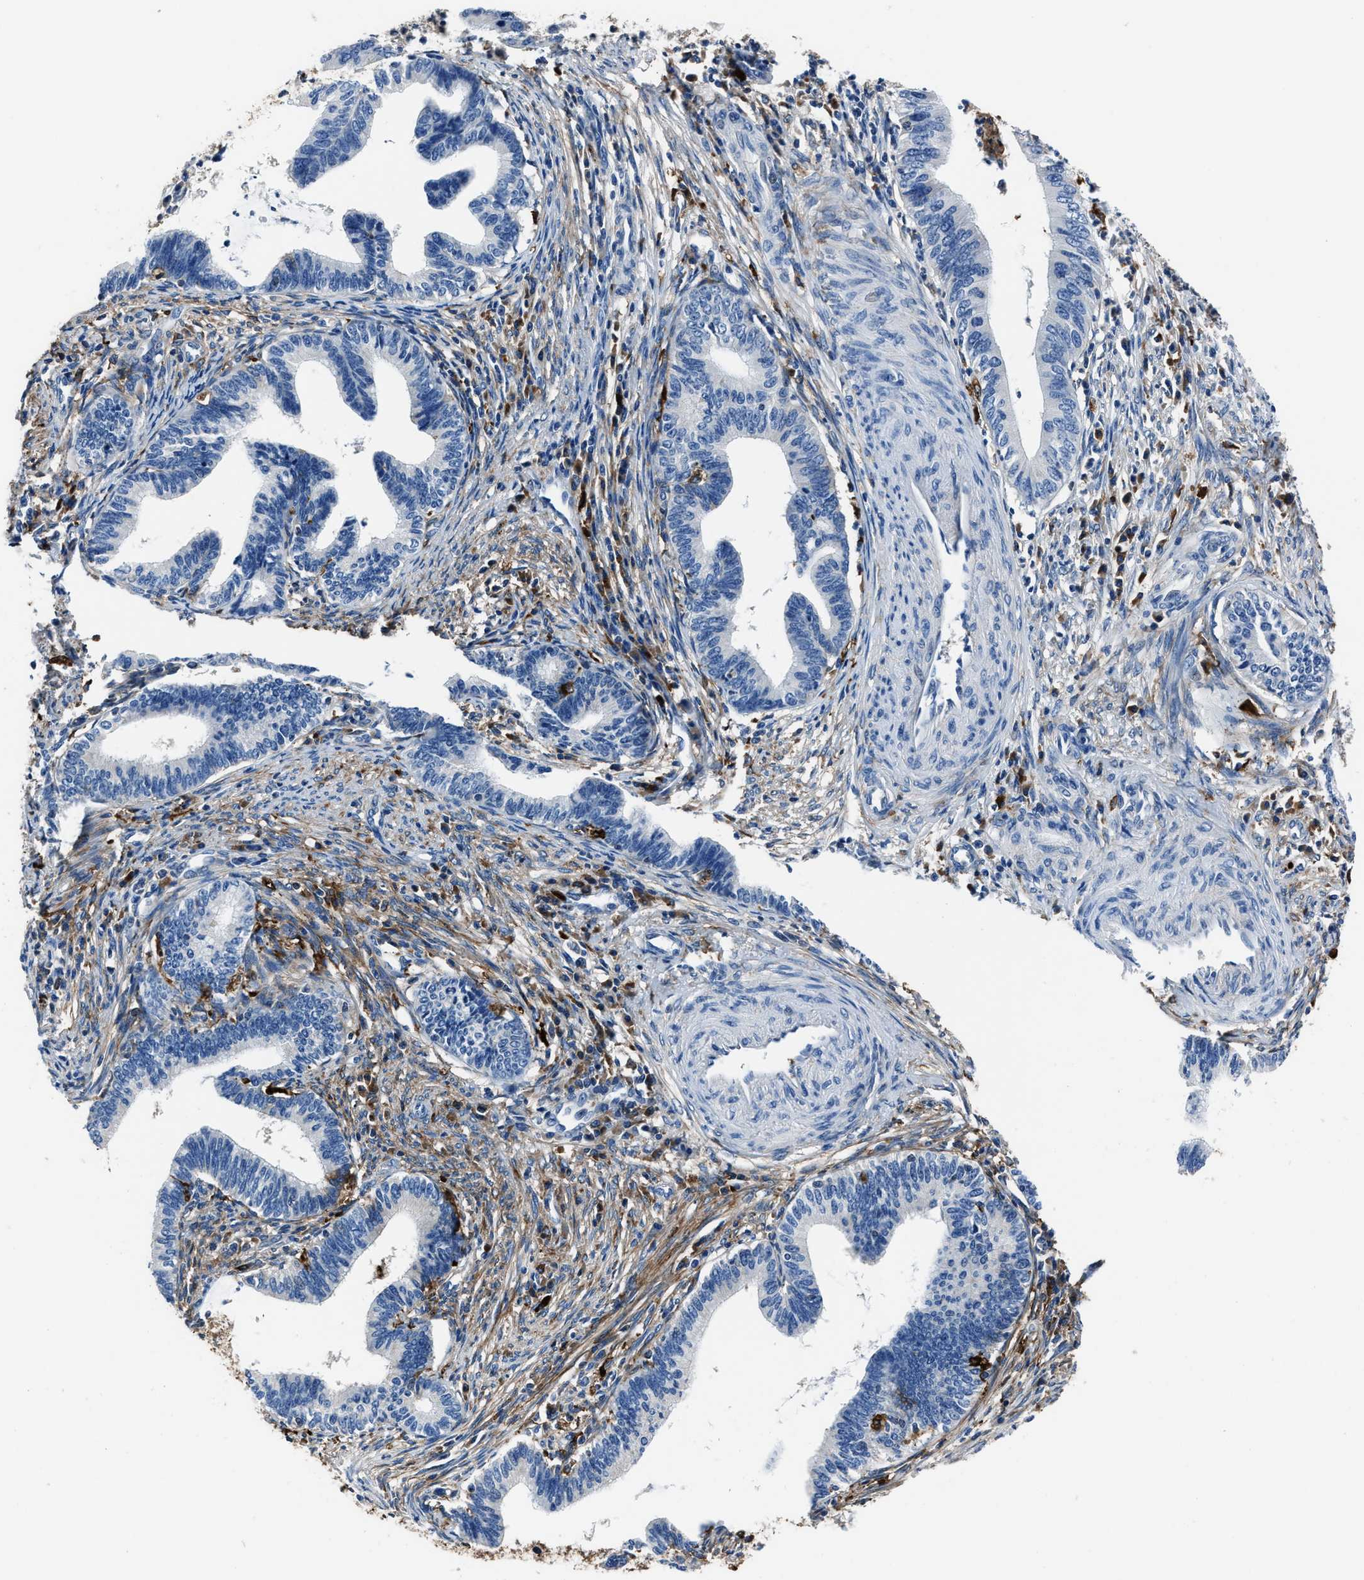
{"staining": {"intensity": "negative", "quantity": "none", "location": "none"}, "tissue": "cervical cancer", "cell_type": "Tumor cells", "image_type": "cancer", "snomed": [{"axis": "morphology", "description": "Adenocarcinoma, NOS"}, {"axis": "topography", "description": "Cervix"}], "caption": "Micrograph shows no significant protein staining in tumor cells of adenocarcinoma (cervical). (Brightfield microscopy of DAB (3,3'-diaminobenzidine) immunohistochemistry (IHC) at high magnification).", "gene": "FTL", "patient": {"sex": "female", "age": 36}}